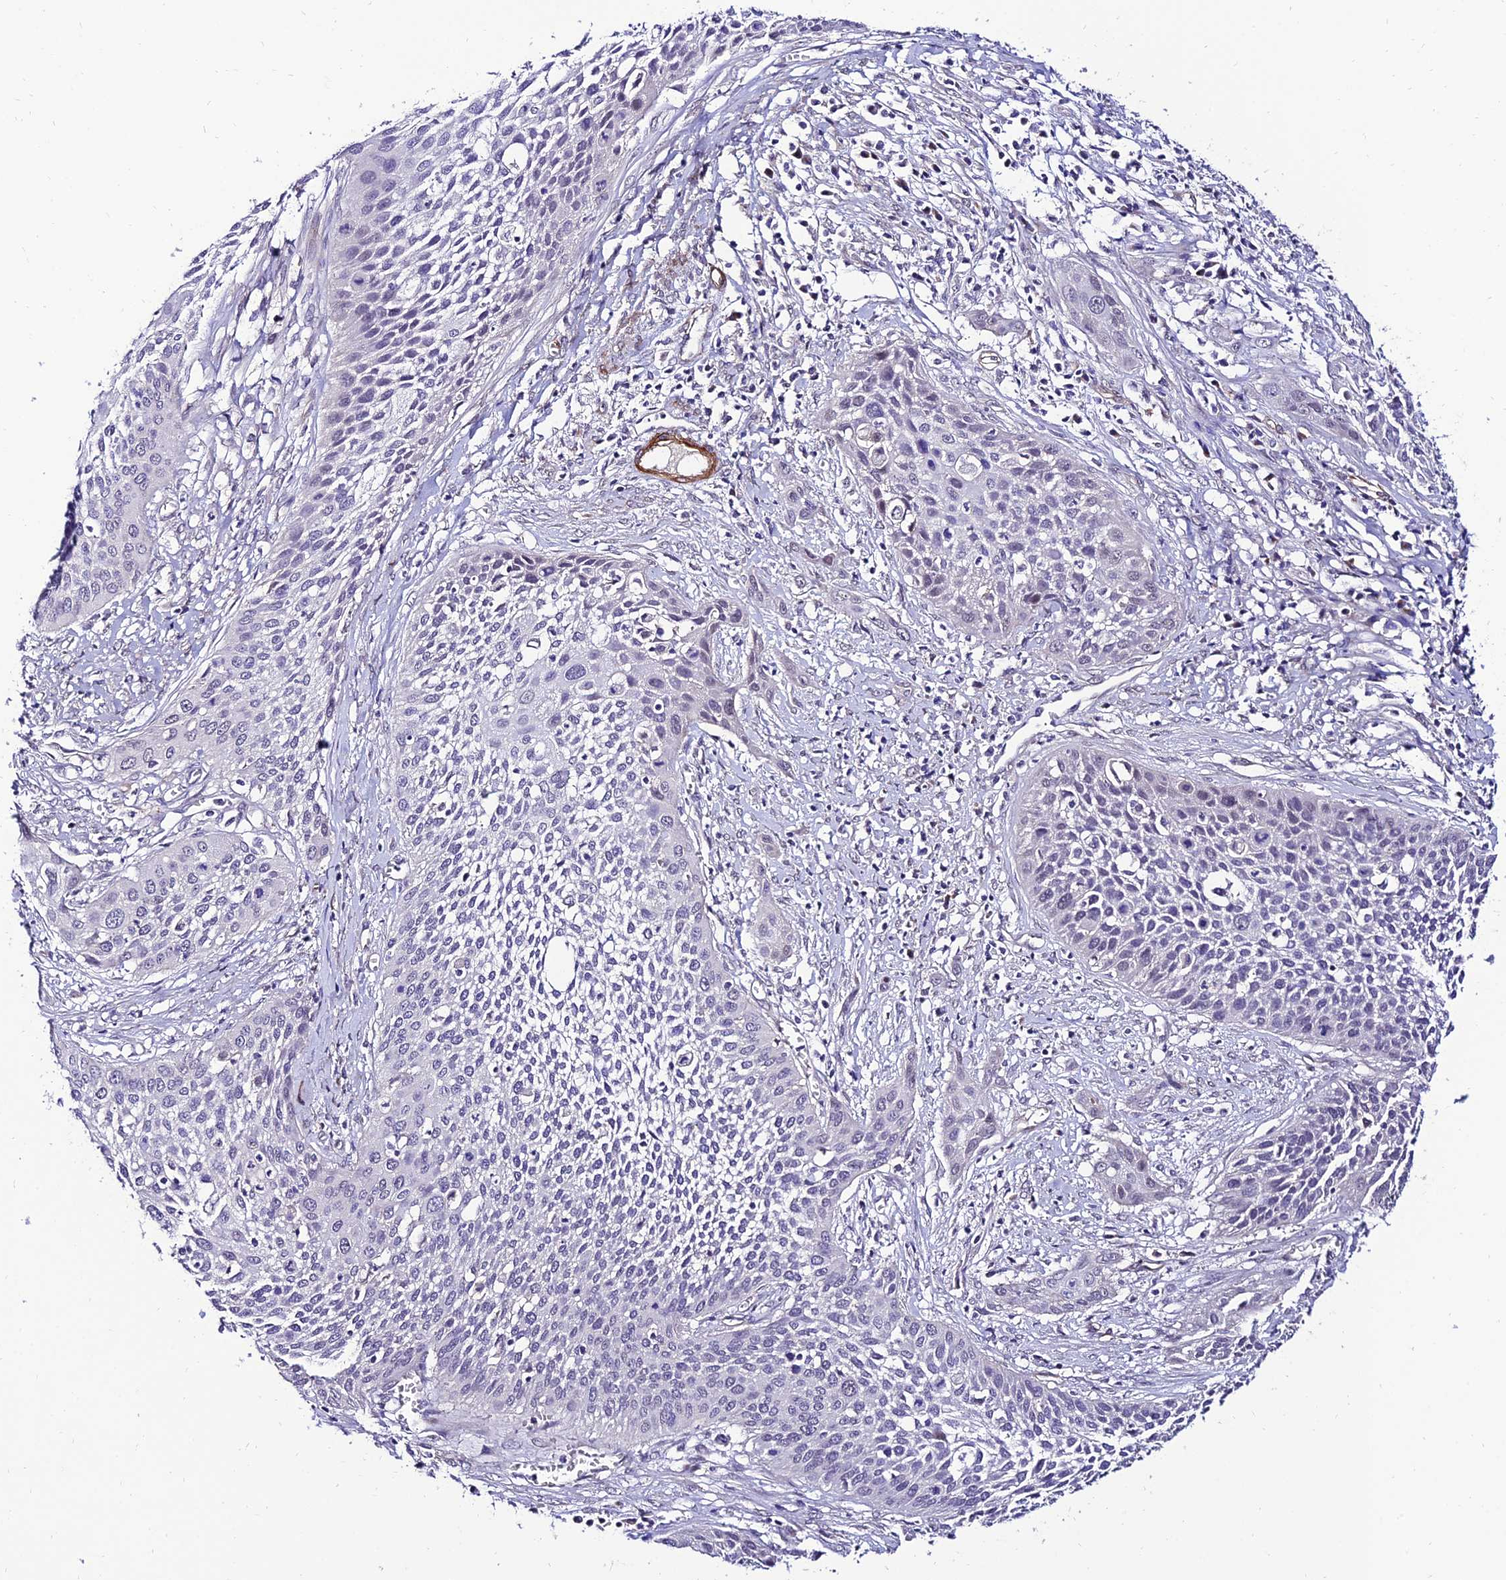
{"staining": {"intensity": "negative", "quantity": "none", "location": "none"}, "tissue": "cervical cancer", "cell_type": "Tumor cells", "image_type": "cancer", "snomed": [{"axis": "morphology", "description": "Squamous cell carcinoma, NOS"}, {"axis": "topography", "description": "Cervix"}], "caption": "A high-resolution histopathology image shows IHC staining of cervical cancer, which displays no significant positivity in tumor cells.", "gene": "ALDH3B2", "patient": {"sex": "female", "age": 34}}